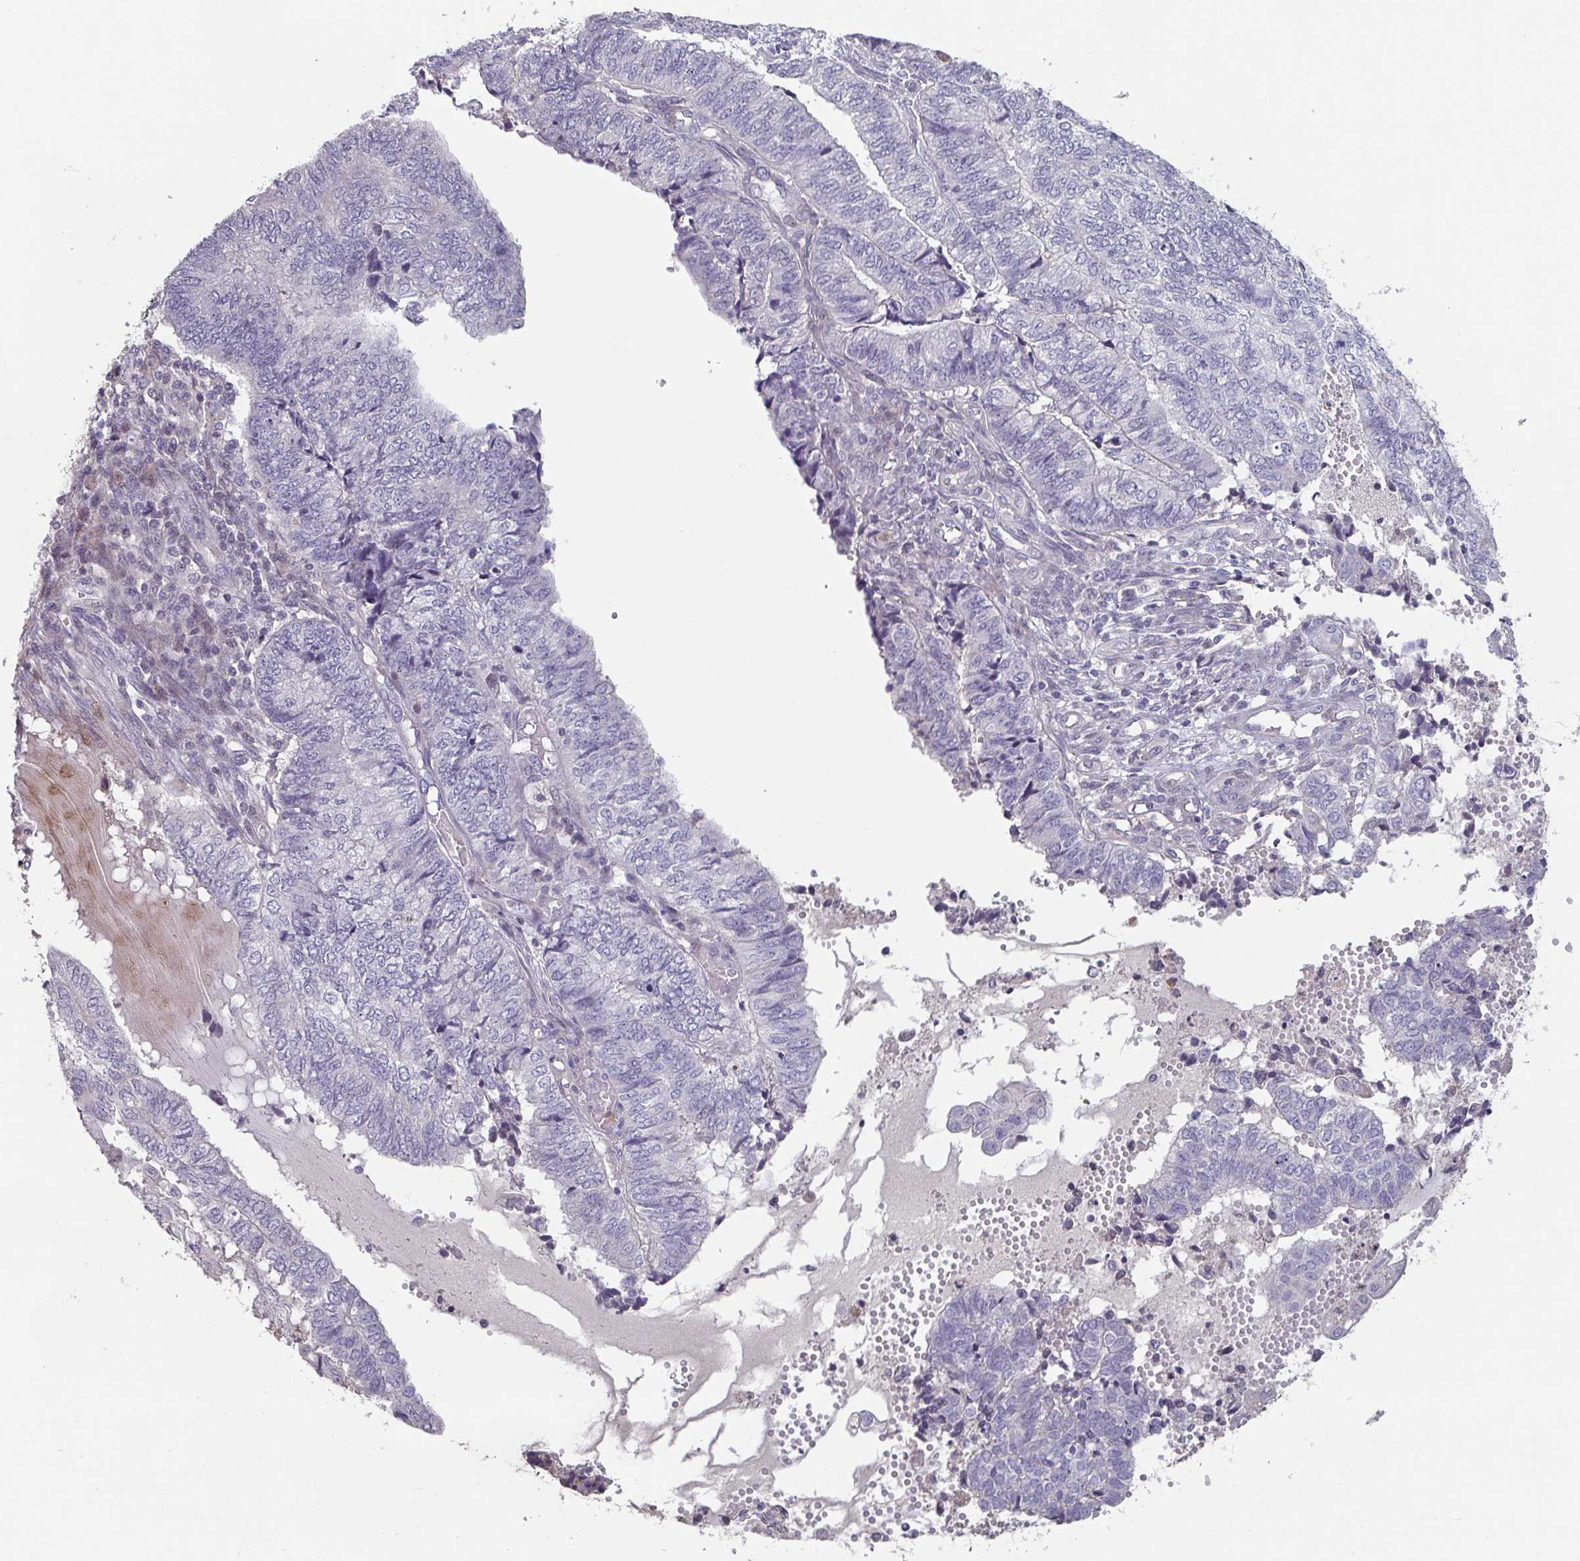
{"staining": {"intensity": "negative", "quantity": "none", "location": "none"}, "tissue": "endometrial cancer", "cell_type": "Tumor cells", "image_type": "cancer", "snomed": [{"axis": "morphology", "description": "Adenocarcinoma, NOS"}, {"axis": "topography", "description": "Uterus"}, {"axis": "topography", "description": "Endometrium"}], "caption": "Immunohistochemistry (IHC) histopathology image of human adenocarcinoma (endometrial) stained for a protein (brown), which demonstrates no positivity in tumor cells. The staining was performed using DAB to visualize the protein expression in brown, while the nuclei were stained in blue with hematoxylin (Magnification: 20x).", "gene": "A1CF", "patient": {"sex": "female", "age": 70}}